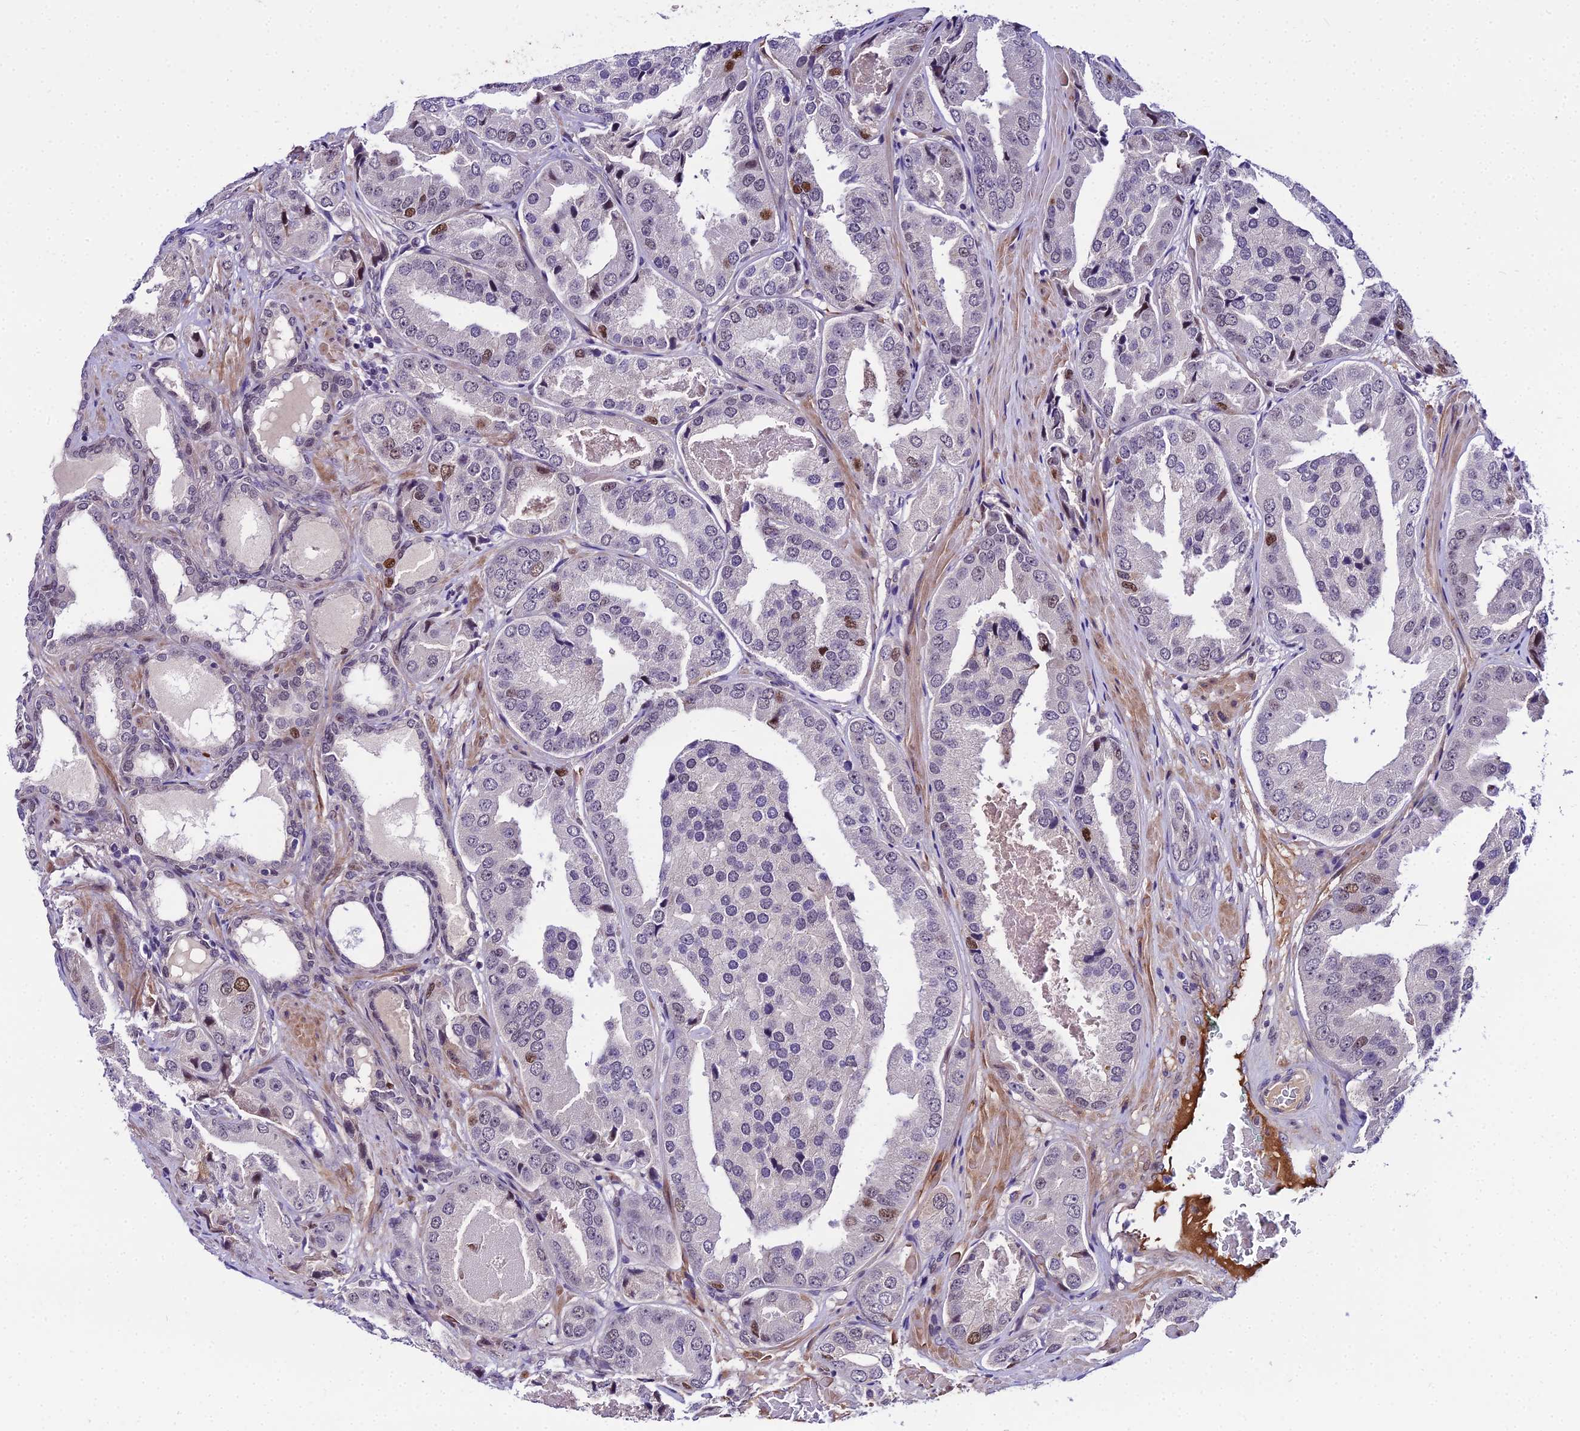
{"staining": {"intensity": "moderate", "quantity": "<25%", "location": "nuclear"}, "tissue": "prostate cancer", "cell_type": "Tumor cells", "image_type": "cancer", "snomed": [{"axis": "morphology", "description": "Adenocarcinoma, High grade"}, {"axis": "topography", "description": "Prostate"}], "caption": "Immunohistochemical staining of human prostate cancer shows low levels of moderate nuclear positivity in approximately <25% of tumor cells.", "gene": "TRIML2", "patient": {"sex": "male", "age": 63}}